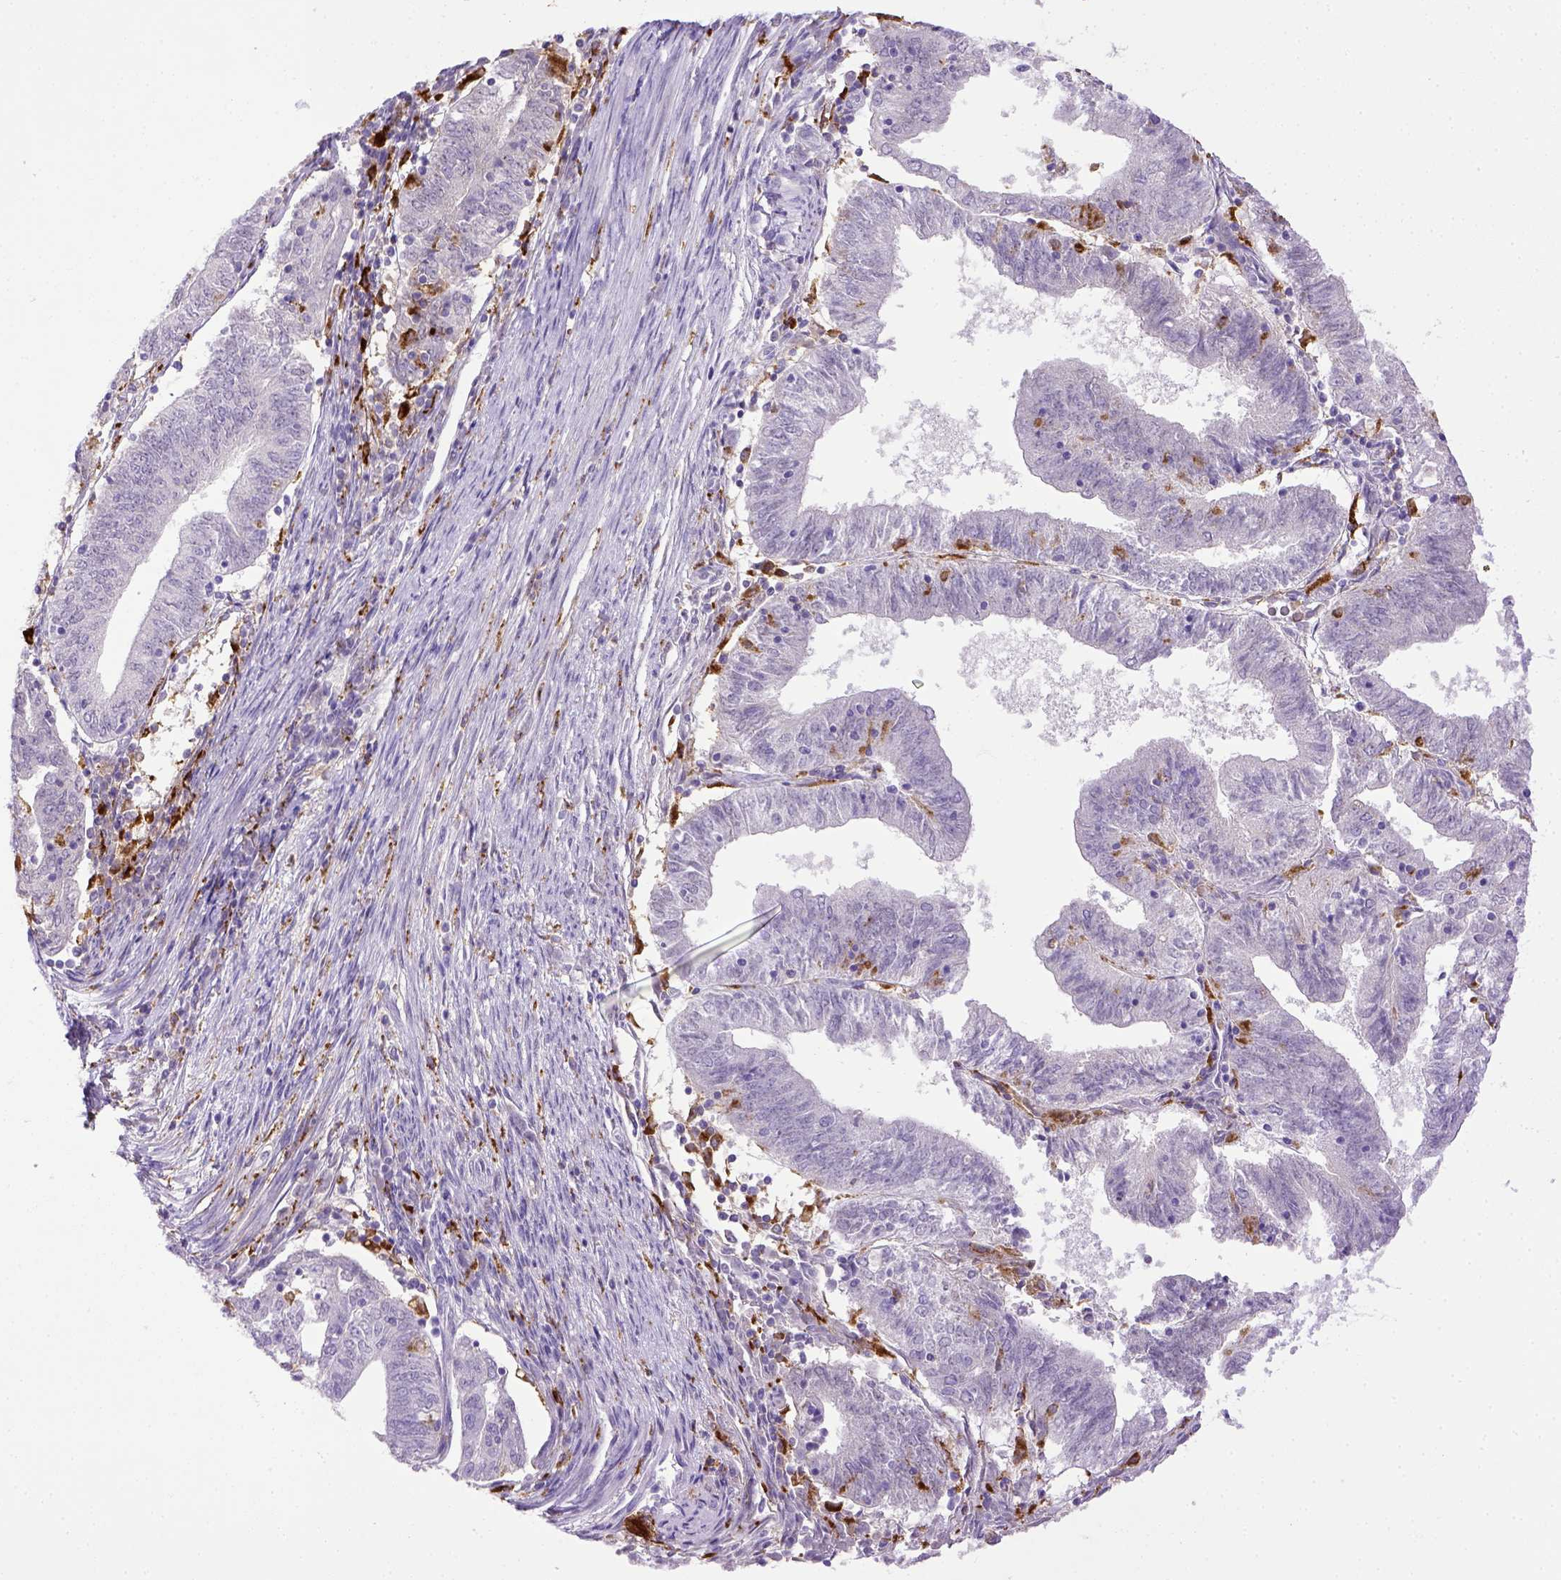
{"staining": {"intensity": "negative", "quantity": "none", "location": "none"}, "tissue": "endometrial cancer", "cell_type": "Tumor cells", "image_type": "cancer", "snomed": [{"axis": "morphology", "description": "Adenocarcinoma, NOS"}, {"axis": "topography", "description": "Endometrium"}], "caption": "IHC of adenocarcinoma (endometrial) demonstrates no staining in tumor cells.", "gene": "CD68", "patient": {"sex": "female", "age": 82}}